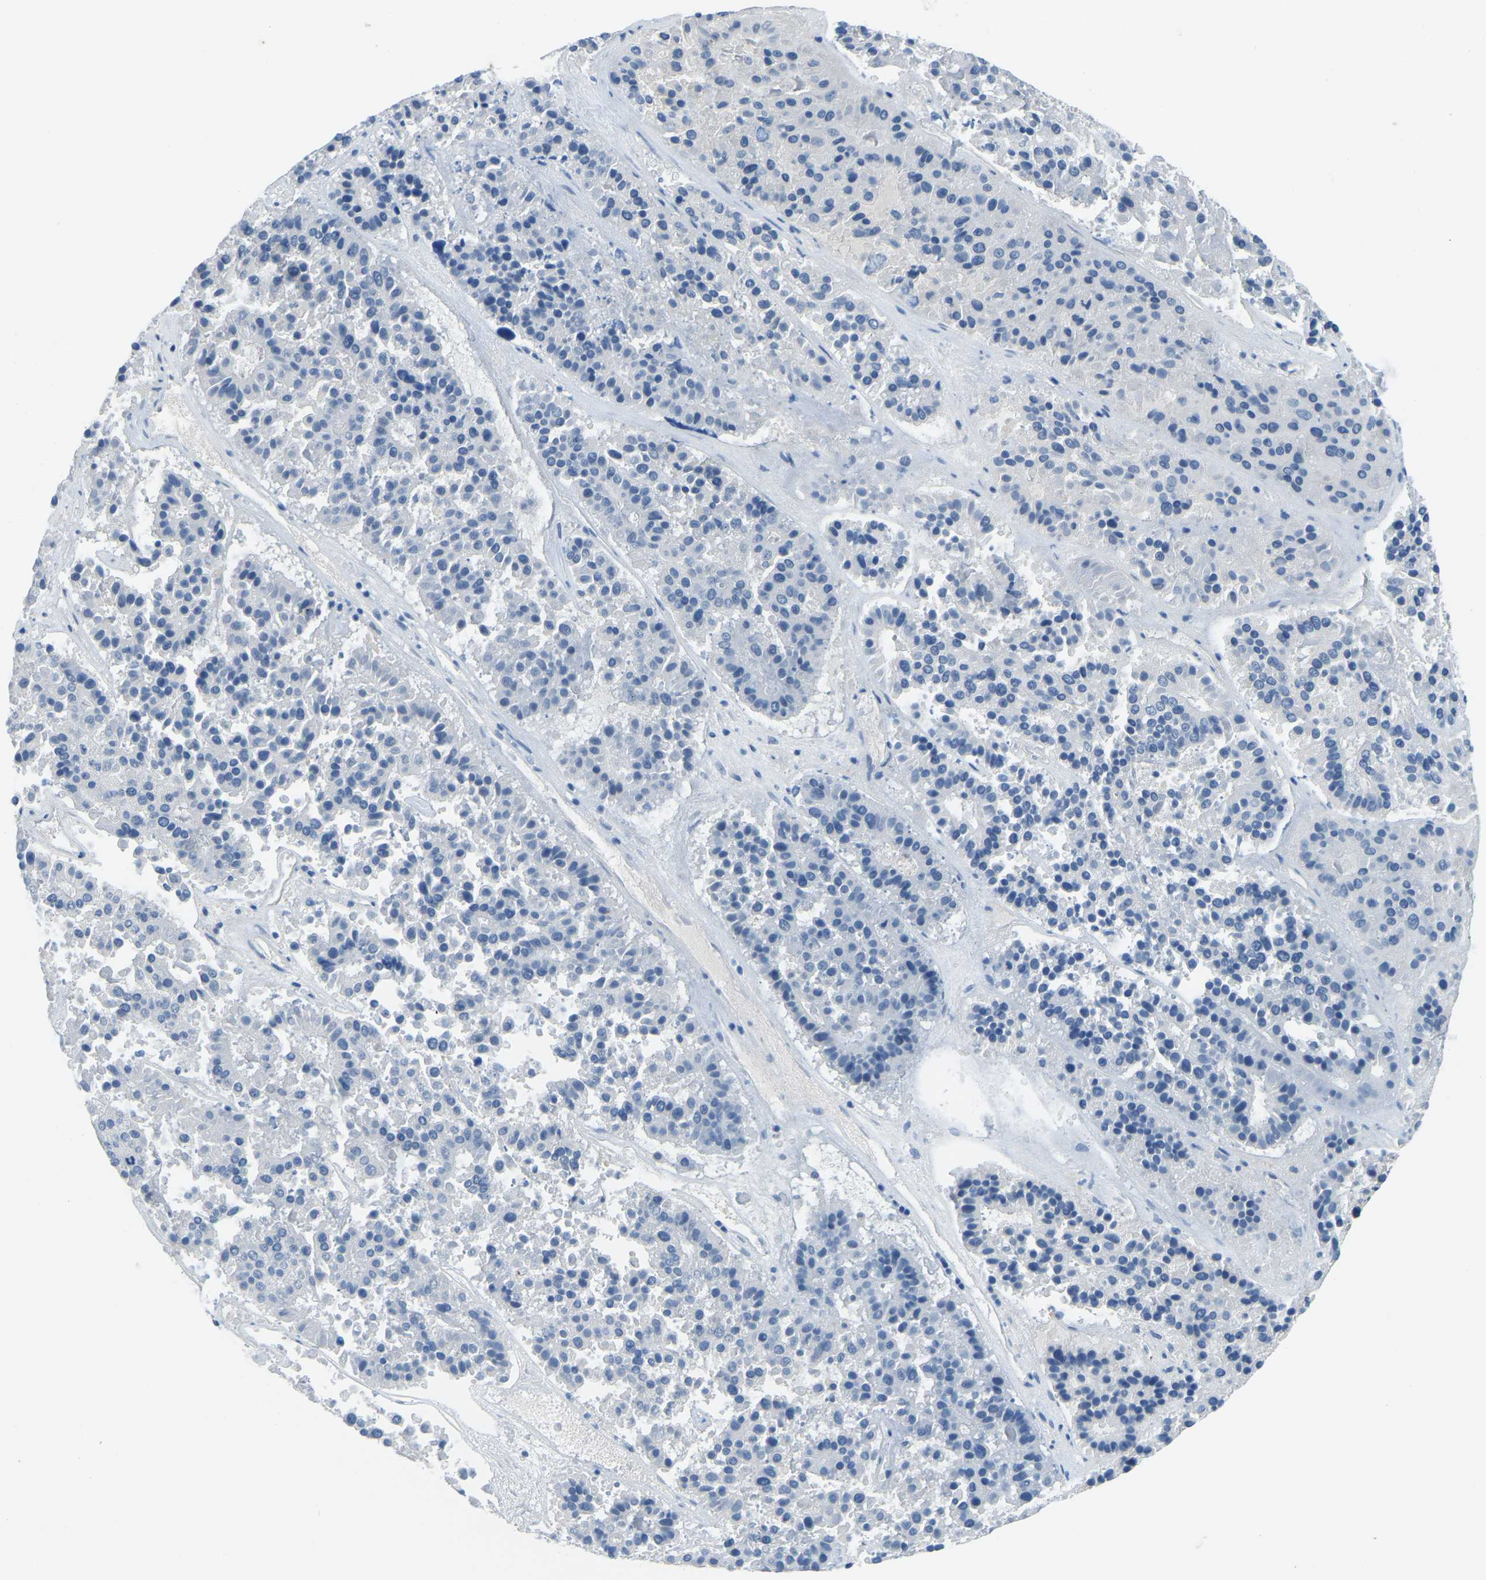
{"staining": {"intensity": "negative", "quantity": "none", "location": "none"}, "tissue": "pancreatic cancer", "cell_type": "Tumor cells", "image_type": "cancer", "snomed": [{"axis": "morphology", "description": "Adenocarcinoma, NOS"}, {"axis": "topography", "description": "Pancreas"}], "caption": "Micrograph shows no protein staining in tumor cells of pancreatic cancer tissue.", "gene": "NME8", "patient": {"sex": "male", "age": 50}}